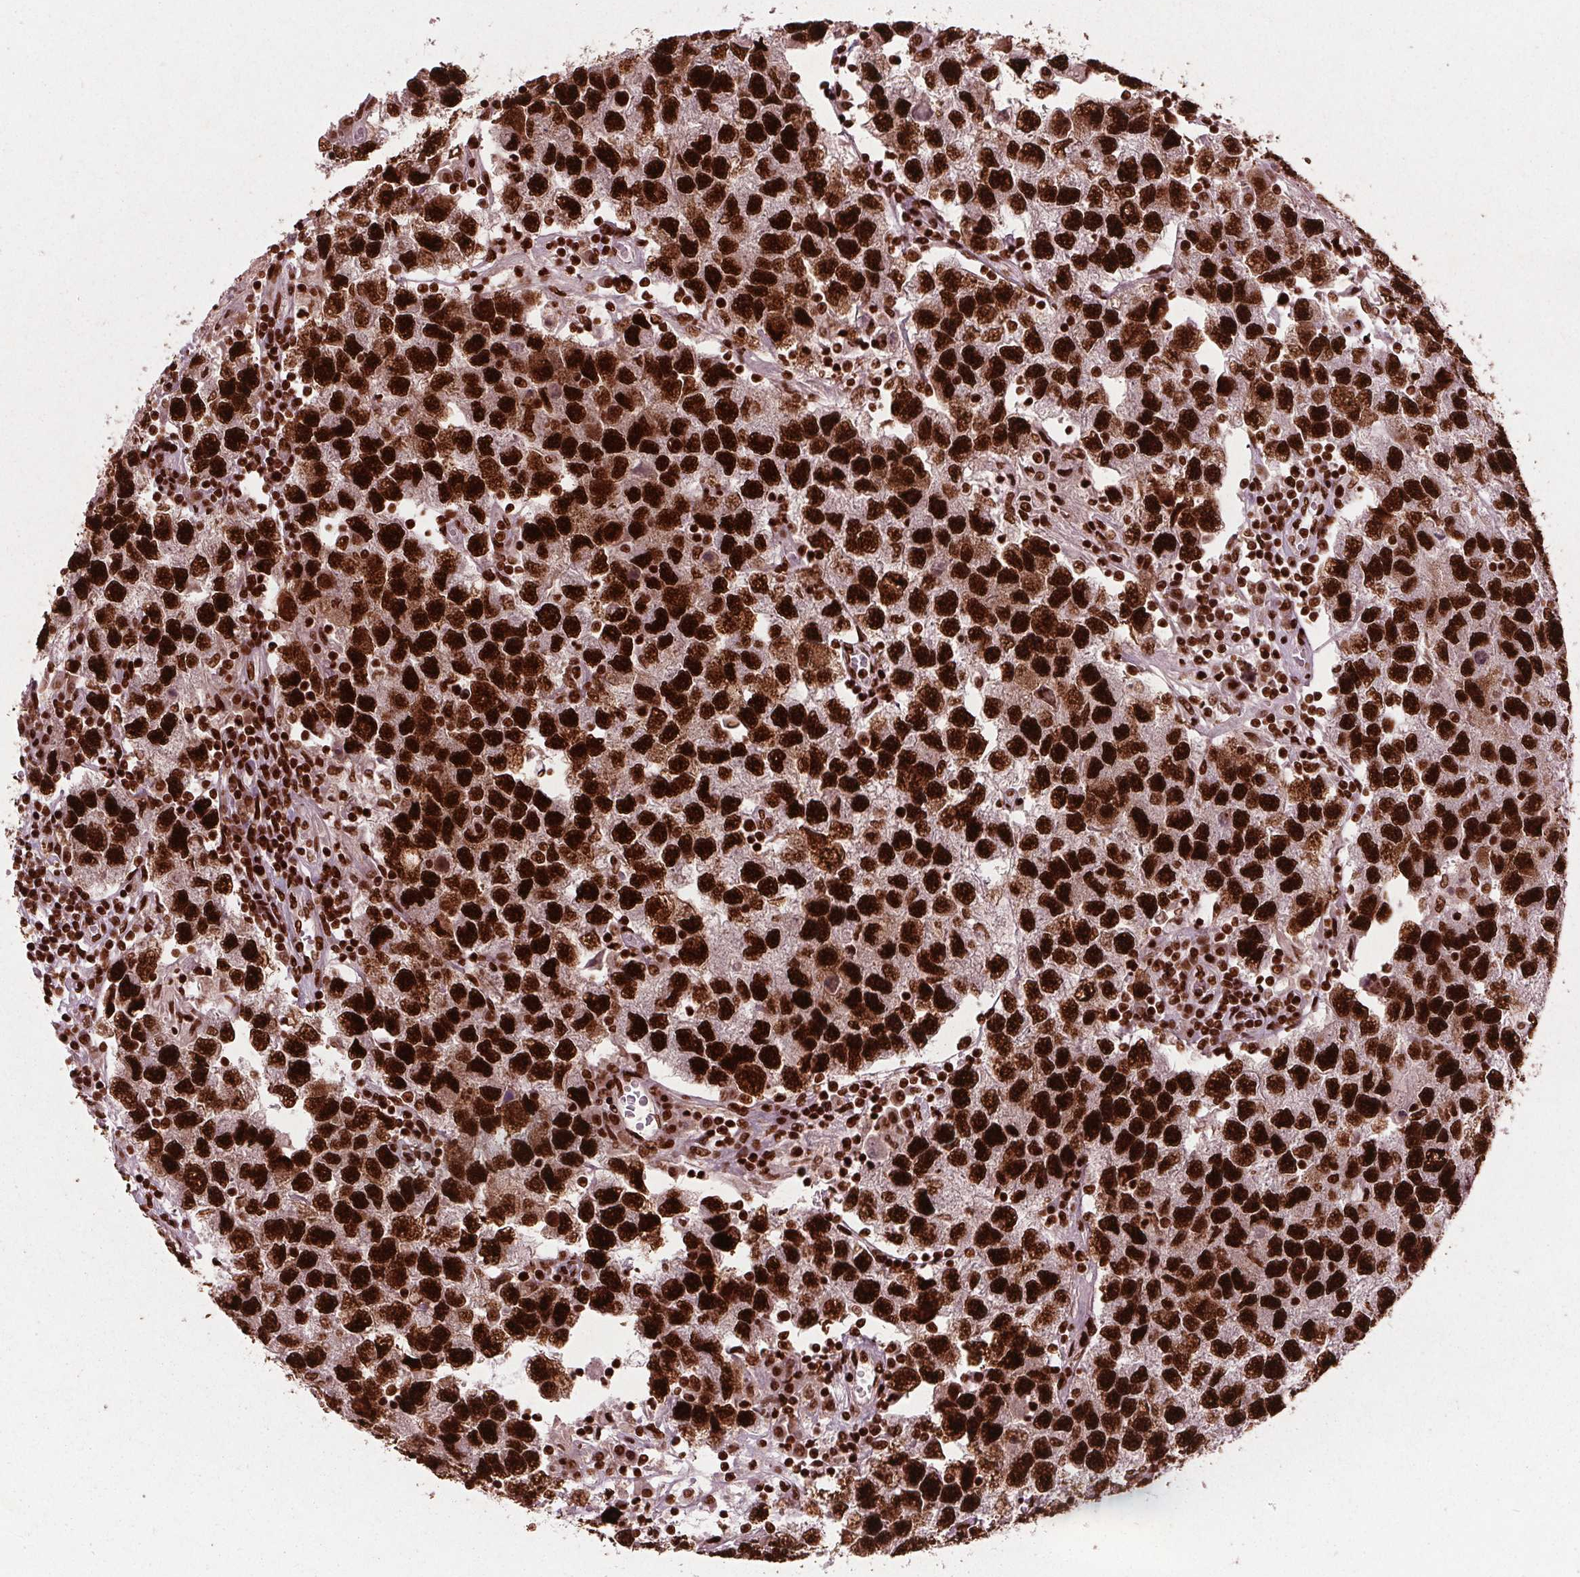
{"staining": {"intensity": "strong", "quantity": ">75%", "location": "nuclear"}, "tissue": "testis cancer", "cell_type": "Tumor cells", "image_type": "cancer", "snomed": [{"axis": "morphology", "description": "Seminoma, NOS"}, {"axis": "topography", "description": "Testis"}], "caption": "Immunohistochemical staining of testis cancer exhibits high levels of strong nuclear protein positivity in approximately >75% of tumor cells.", "gene": "BRD4", "patient": {"sex": "male", "age": 26}}